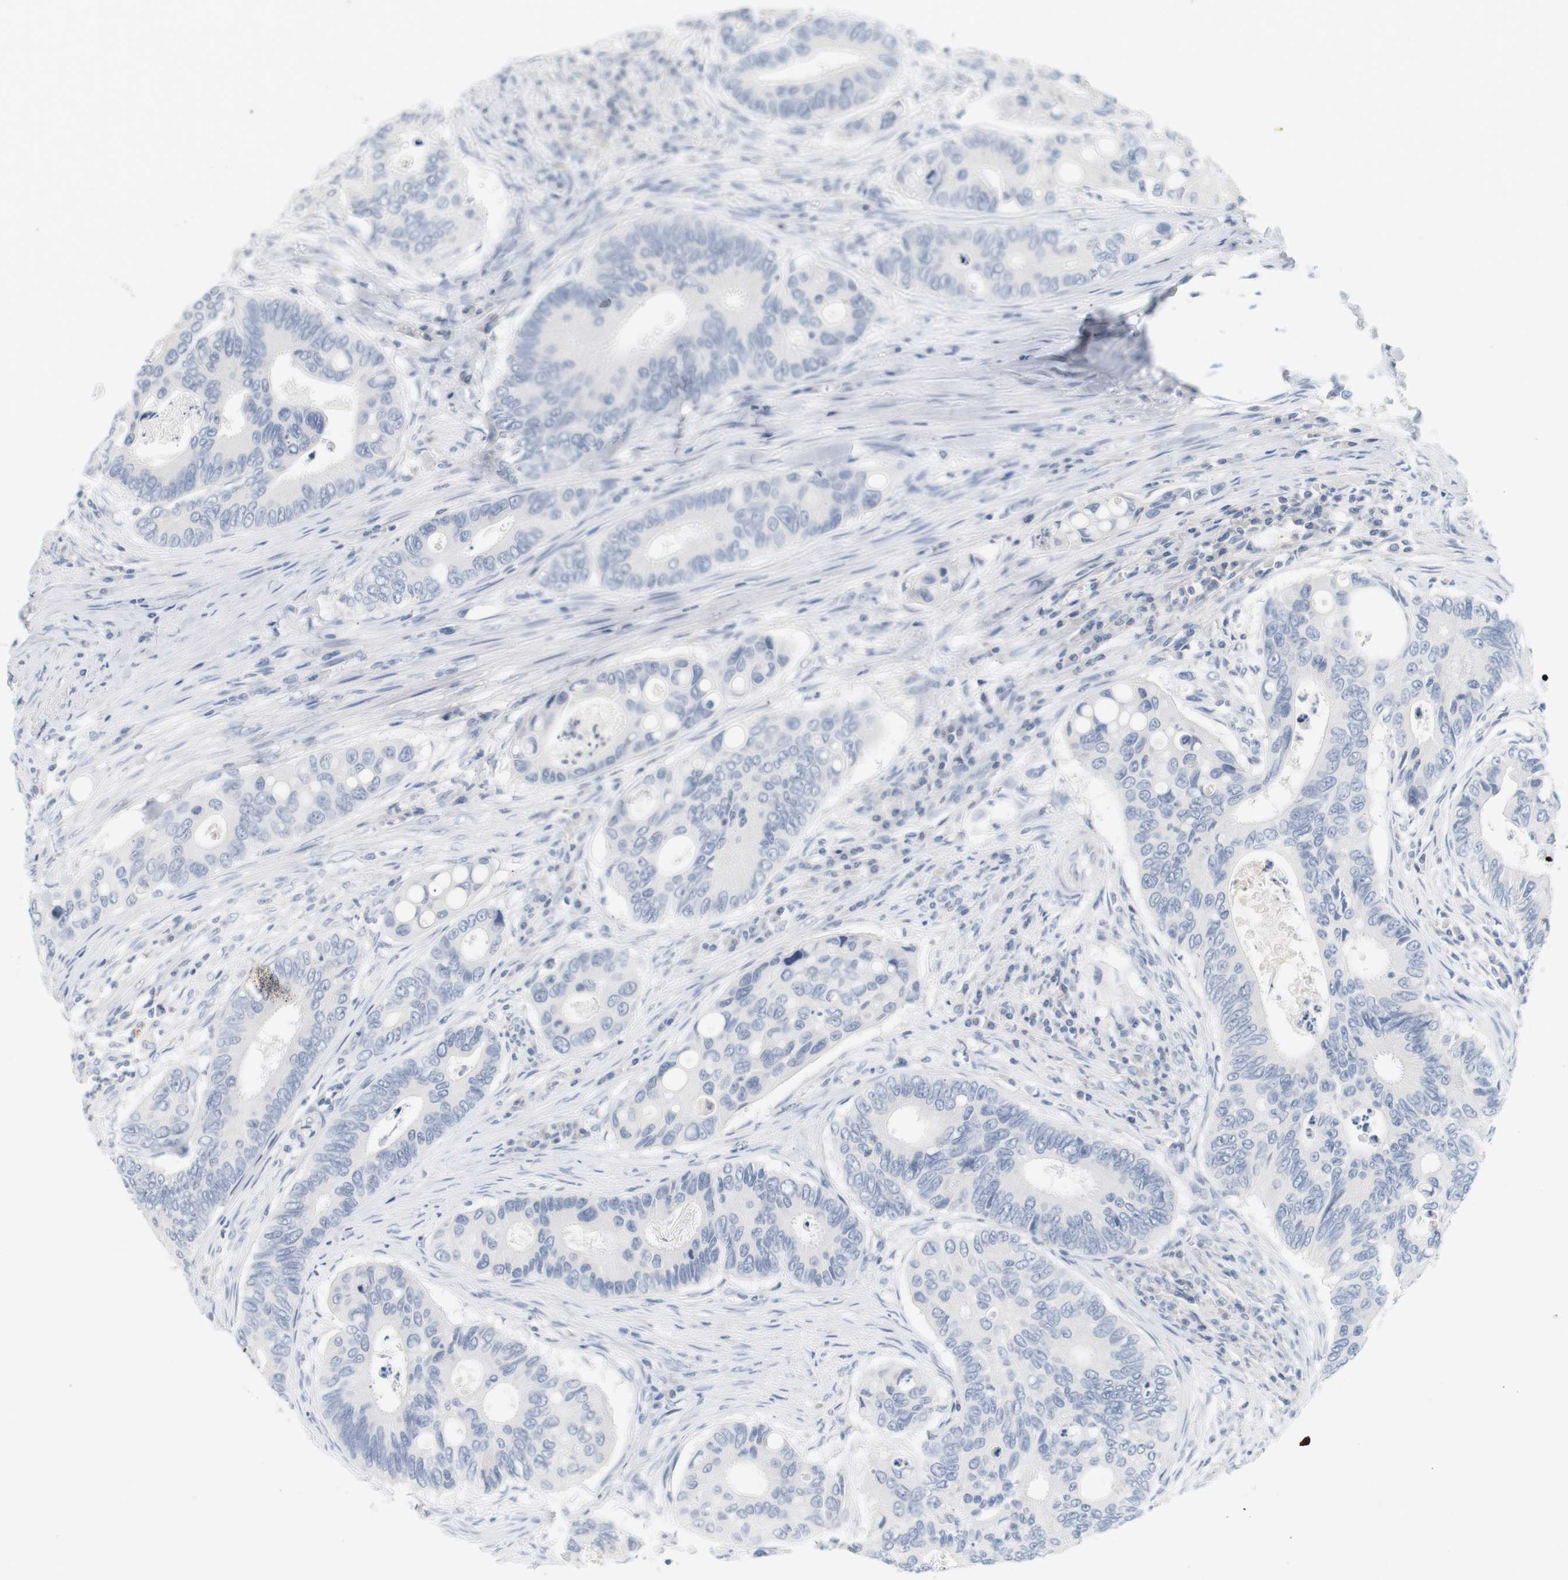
{"staining": {"intensity": "negative", "quantity": "none", "location": "none"}, "tissue": "colorectal cancer", "cell_type": "Tumor cells", "image_type": "cancer", "snomed": [{"axis": "morphology", "description": "Inflammation, NOS"}, {"axis": "morphology", "description": "Adenocarcinoma, NOS"}, {"axis": "topography", "description": "Colon"}], "caption": "This is a histopathology image of IHC staining of colorectal cancer (adenocarcinoma), which shows no expression in tumor cells.", "gene": "OPRM1", "patient": {"sex": "male", "age": 72}}